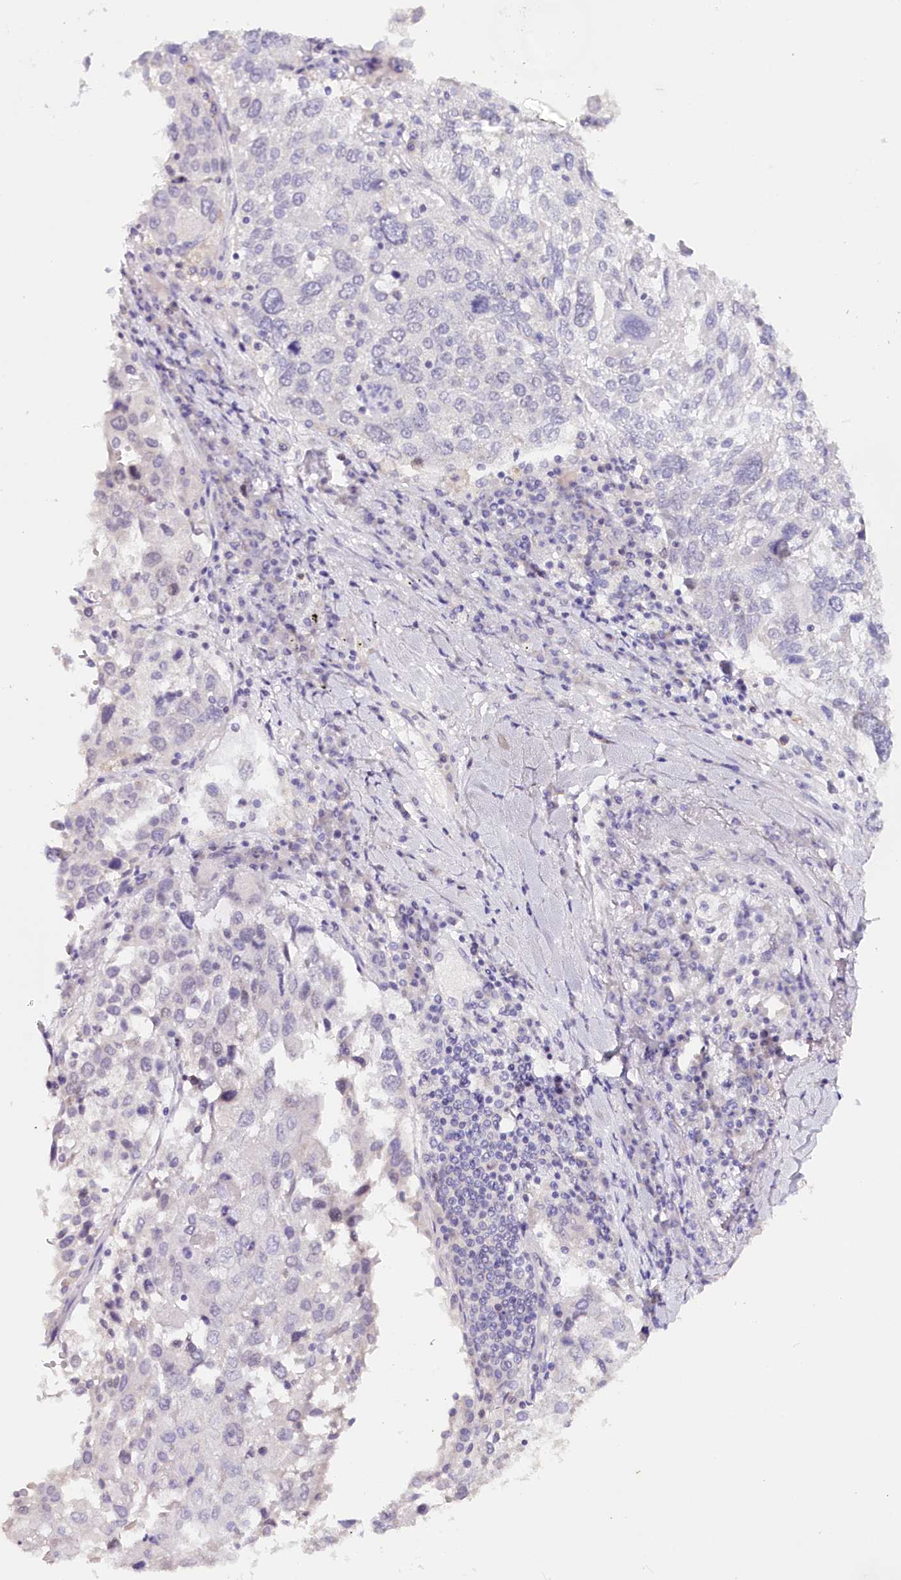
{"staining": {"intensity": "negative", "quantity": "none", "location": "none"}, "tissue": "lung cancer", "cell_type": "Tumor cells", "image_type": "cancer", "snomed": [{"axis": "morphology", "description": "Squamous cell carcinoma, NOS"}, {"axis": "topography", "description": "Lung"}], "caption": "Tumor cells are negative for protein expression in human lung cancer.", "gene": "TP53", "patient": {"sex": "male", "age": 65}}